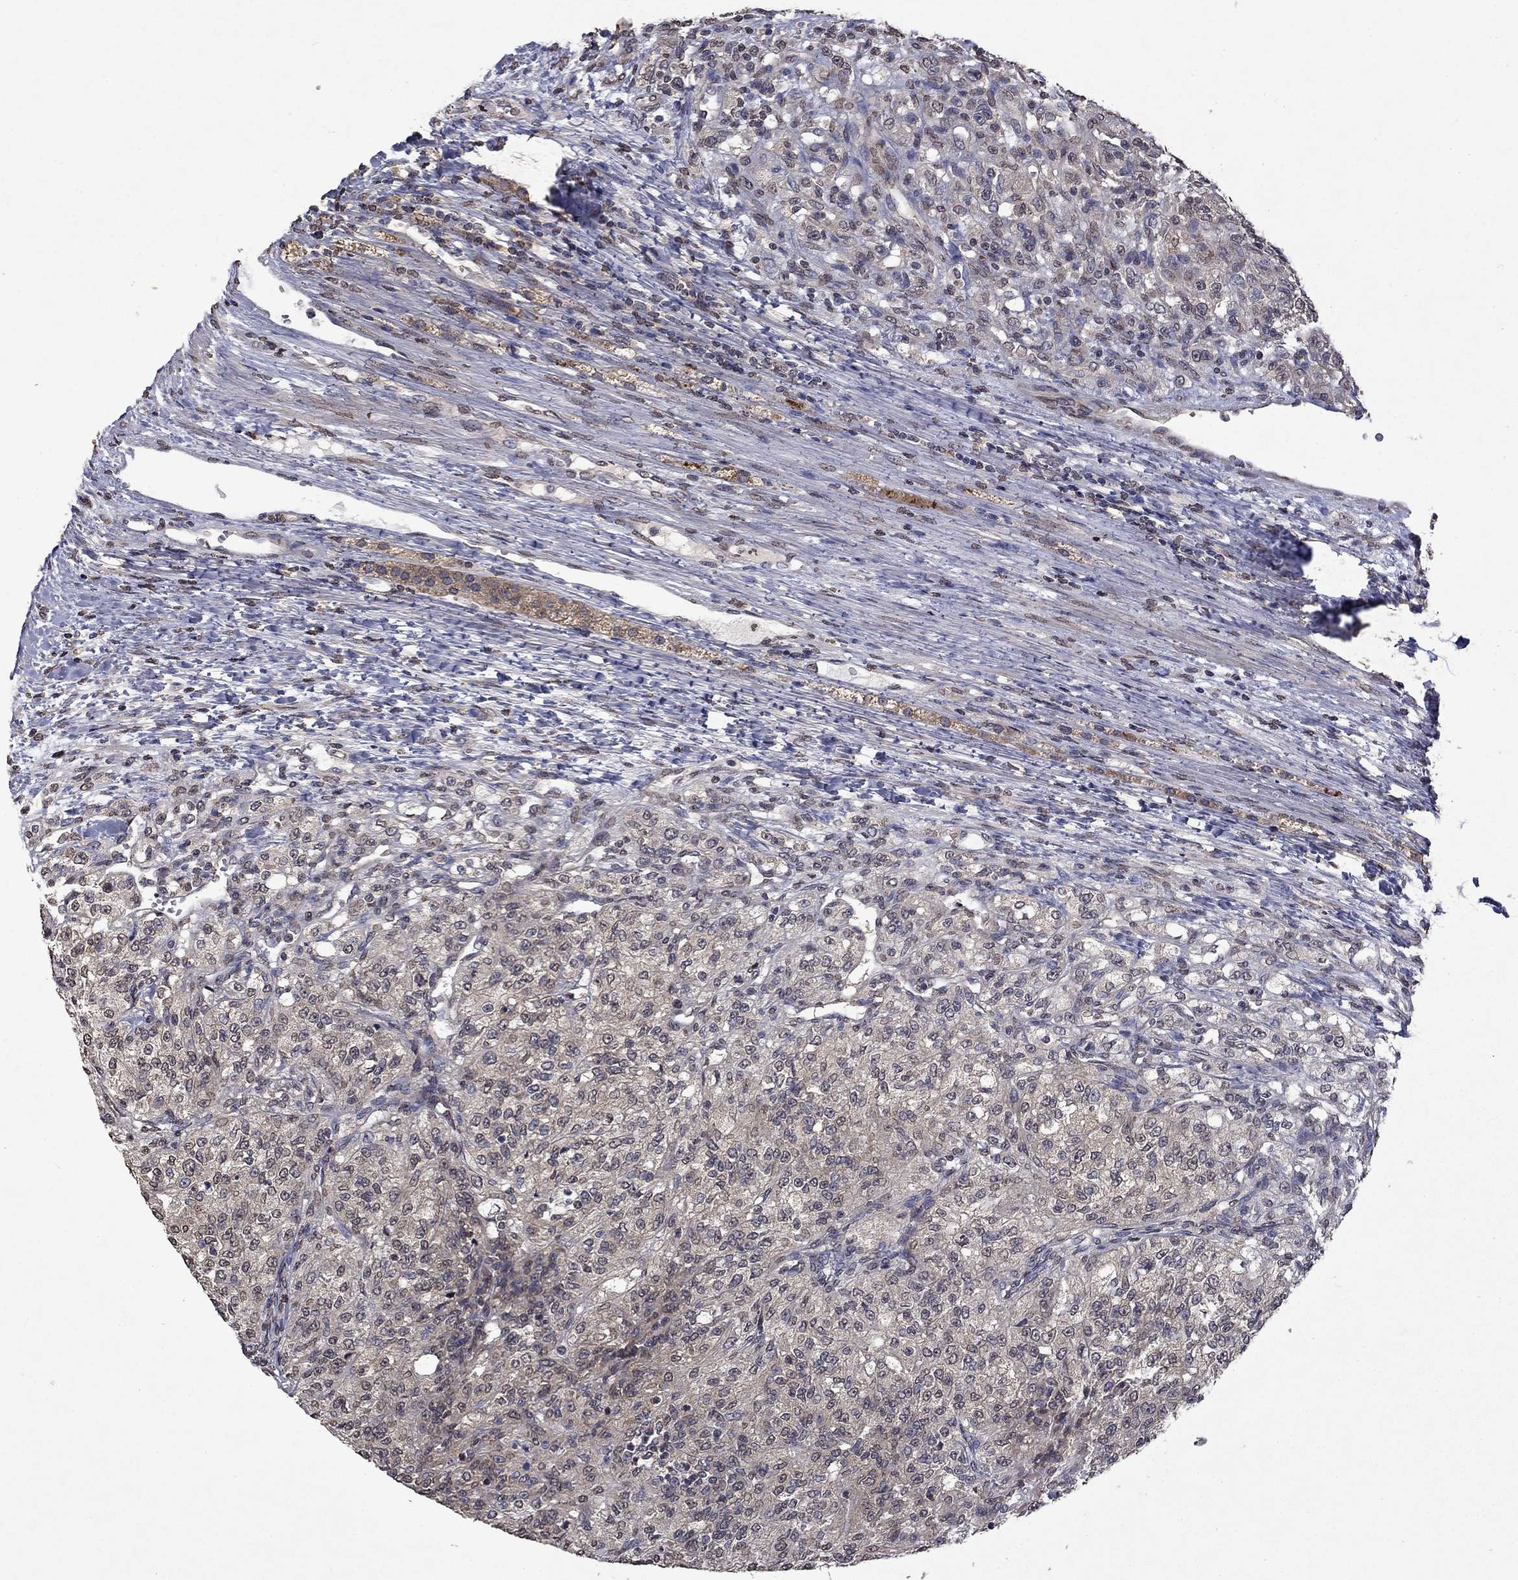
{"staining": {"intensity": "weak", "quantity": "25%-75%", "location": "cytoplasmic/membranous"}, "tissue": "renal cancer", "cell_type": "Tumor cells", "image_type": "cancer", "snomed": [{"axis": "morphology", "description": "Adenocarcinoma, NOS"}, {"axis": "topography", "description": "Kidney"}], "caption": "Renal cancer stained with a protein marker exhibits weak staining in tumor cells.", "gene": "TTC38", "patient": {"sex": "female", "age": 63}}